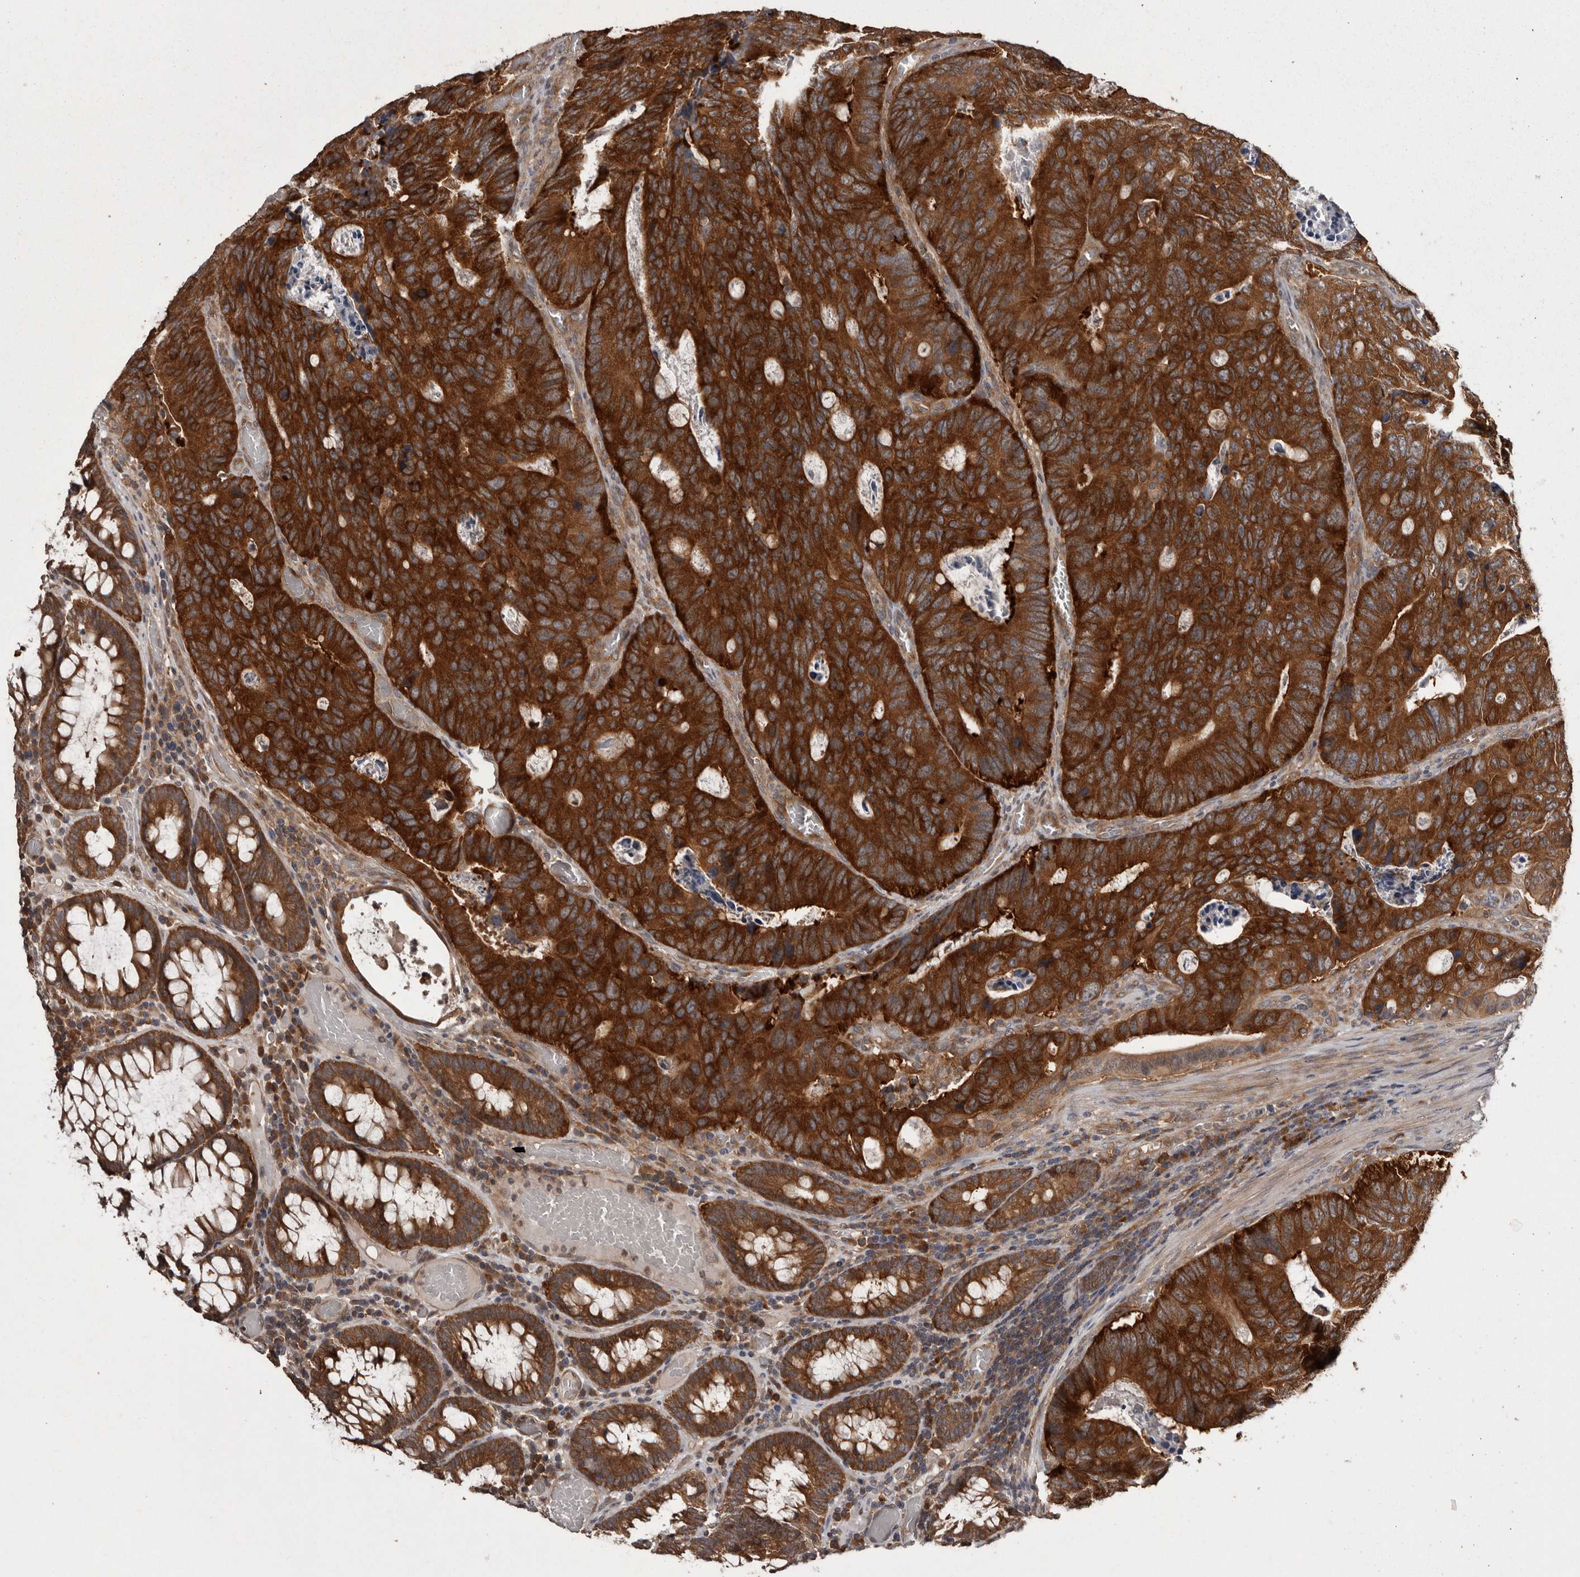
{"staining": {"intensity": "strong", "quantity": ">75%", "location": "cytoplasmic/membranous"}, "tissue": "colorectal cancer", "cell_type": "Tumor cells", "image_type": "cancer", "snomed": [{"axis": "morphology", "description": "Adenocarcinoma, NOS"}, {"axis": "topography", "description": "Colon"}], "caption": "This is an image of IHC staining of colorectal cancer, which shows strong positivity in the cytoplasmic/membranous of tumor cells.", "gene": "DARS1", "patient": {"sex": "male", "age": 87}}